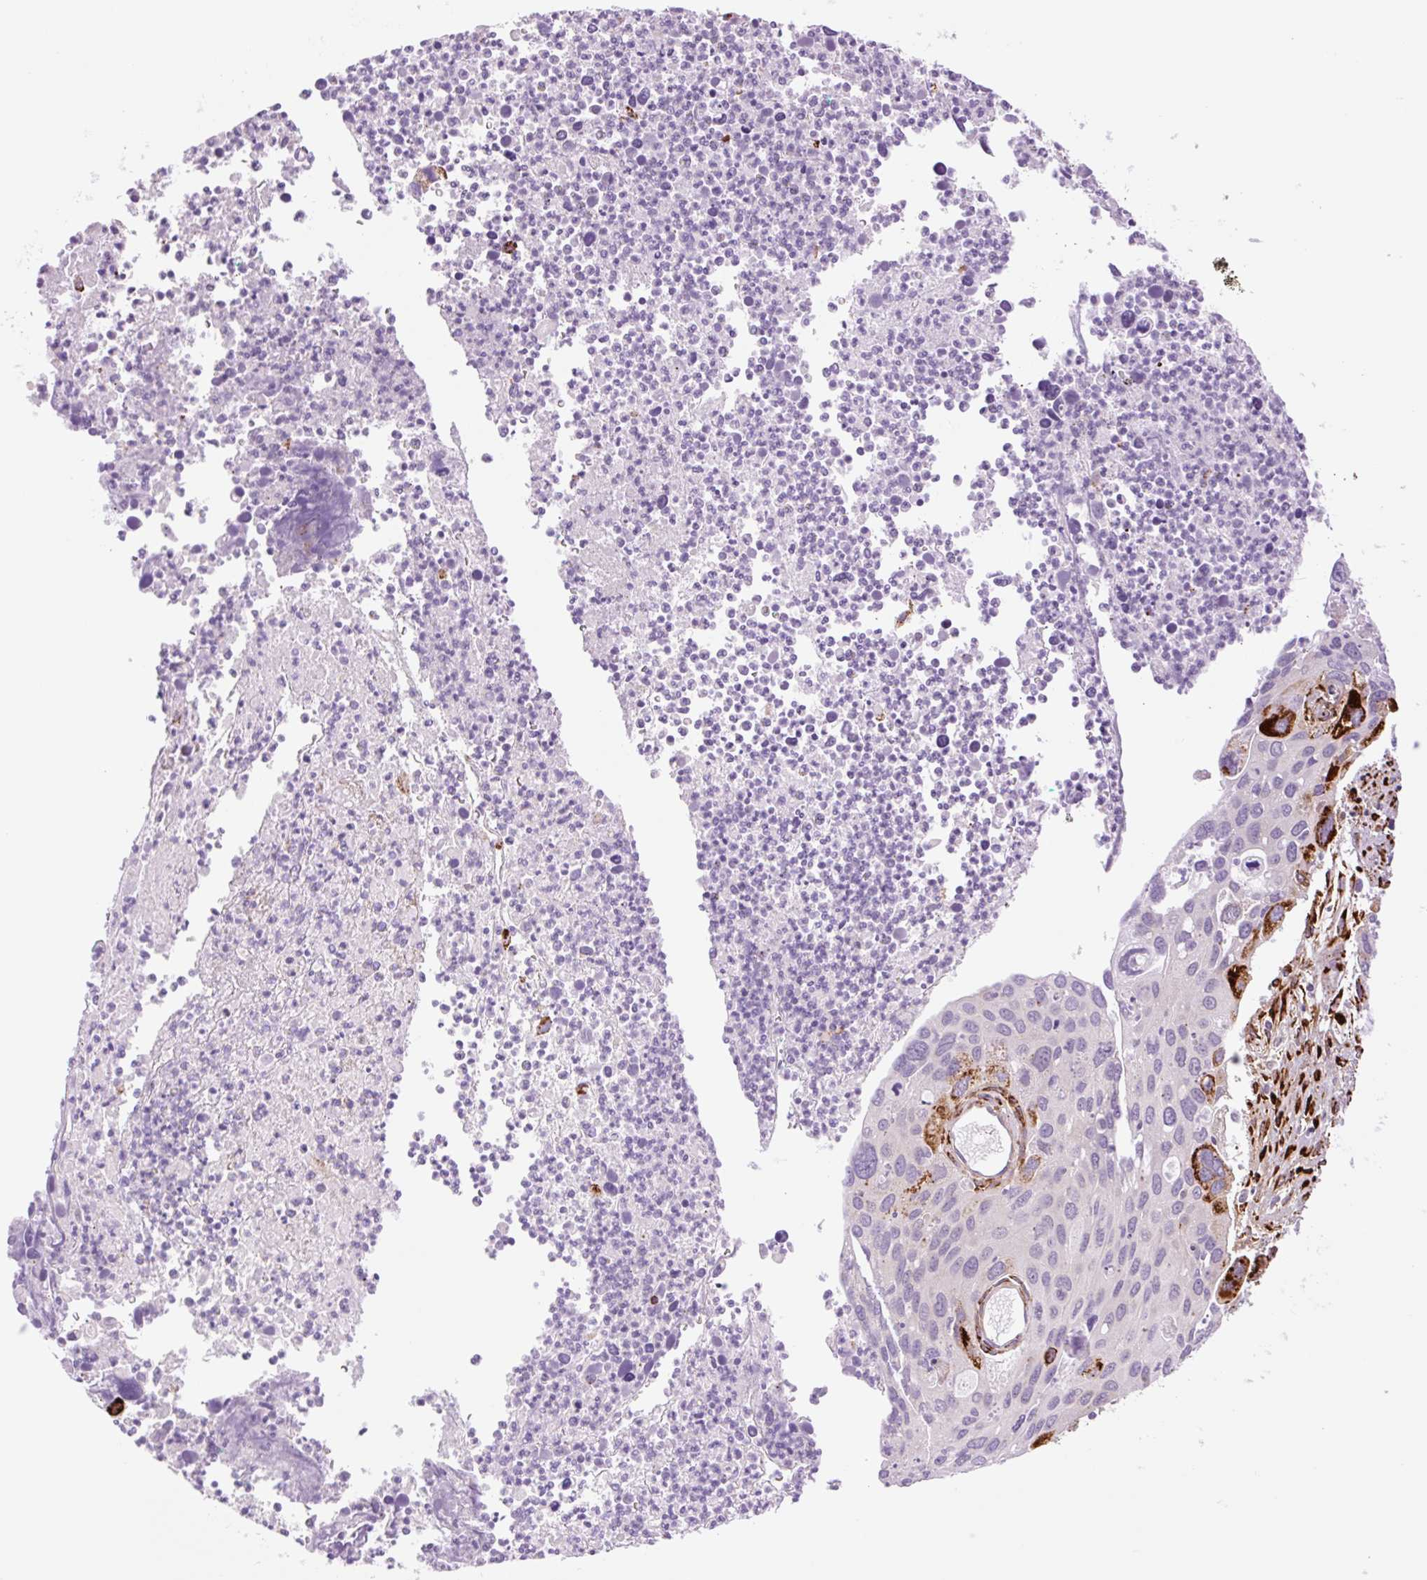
{"staining": {"intensity": "strong", "quantity": "<25%", "location": "cytoplasmic/membranous"}, "tissue": "cervical cancer", "cell_type": "Tumor cells", "image_type": "cancer", "snomed": [{"axis": "morphology", "description": "Squamous cell carcinoma, NOS"}, {"axis": "topography", "description": "Cervix"}], "caption": "Immunohistochemical staining of human cervical squamous cell carcinoma exhibits strong cytoplasmic/membranous protein positivity in approximately <25% of tumor cells. (DAB IHC with brightfield microscopy, high magnification).", "gene": "COL5A1", "patient": {"sex": "female", "age": 55}}